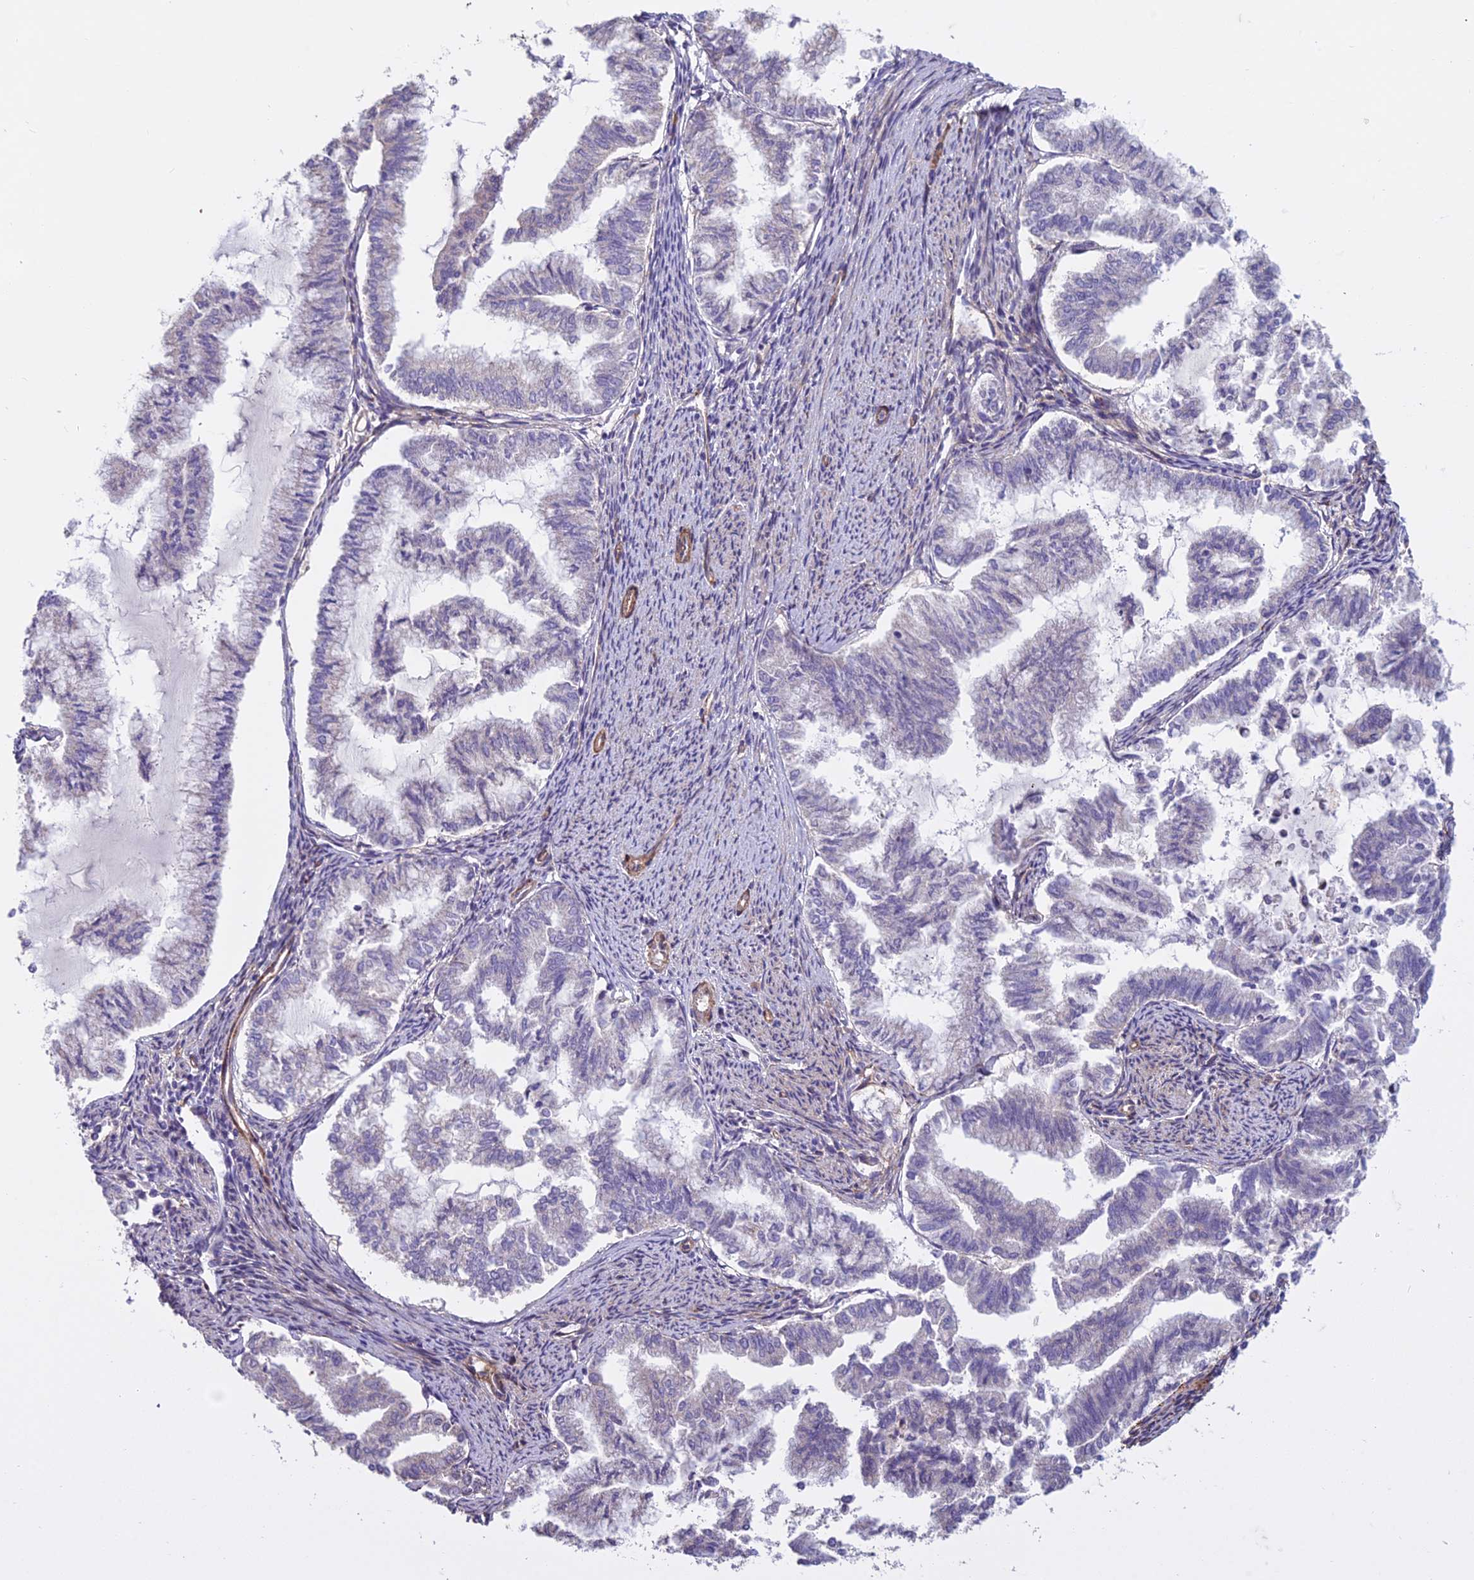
{"staining": {"intensity": "negative", "quantity": "none", "location": "none"}, "tissue": "endometrial cancer", "cell_type": "Tumor cells", "image_type": "cancer", "snomed": [{"axis": "morphology", "description": "Adenocarcinoma, NOS"}, {"axis": "topography", "description": "Endometrium"}], "caption": "An IHC image of adenocarcinoma (endometrial) is shown. There is no staining in tumor cells of adenocarcinoma (endometrial).", "gene": "DUS2", "patient": {"sex": "female", "age": 79}}